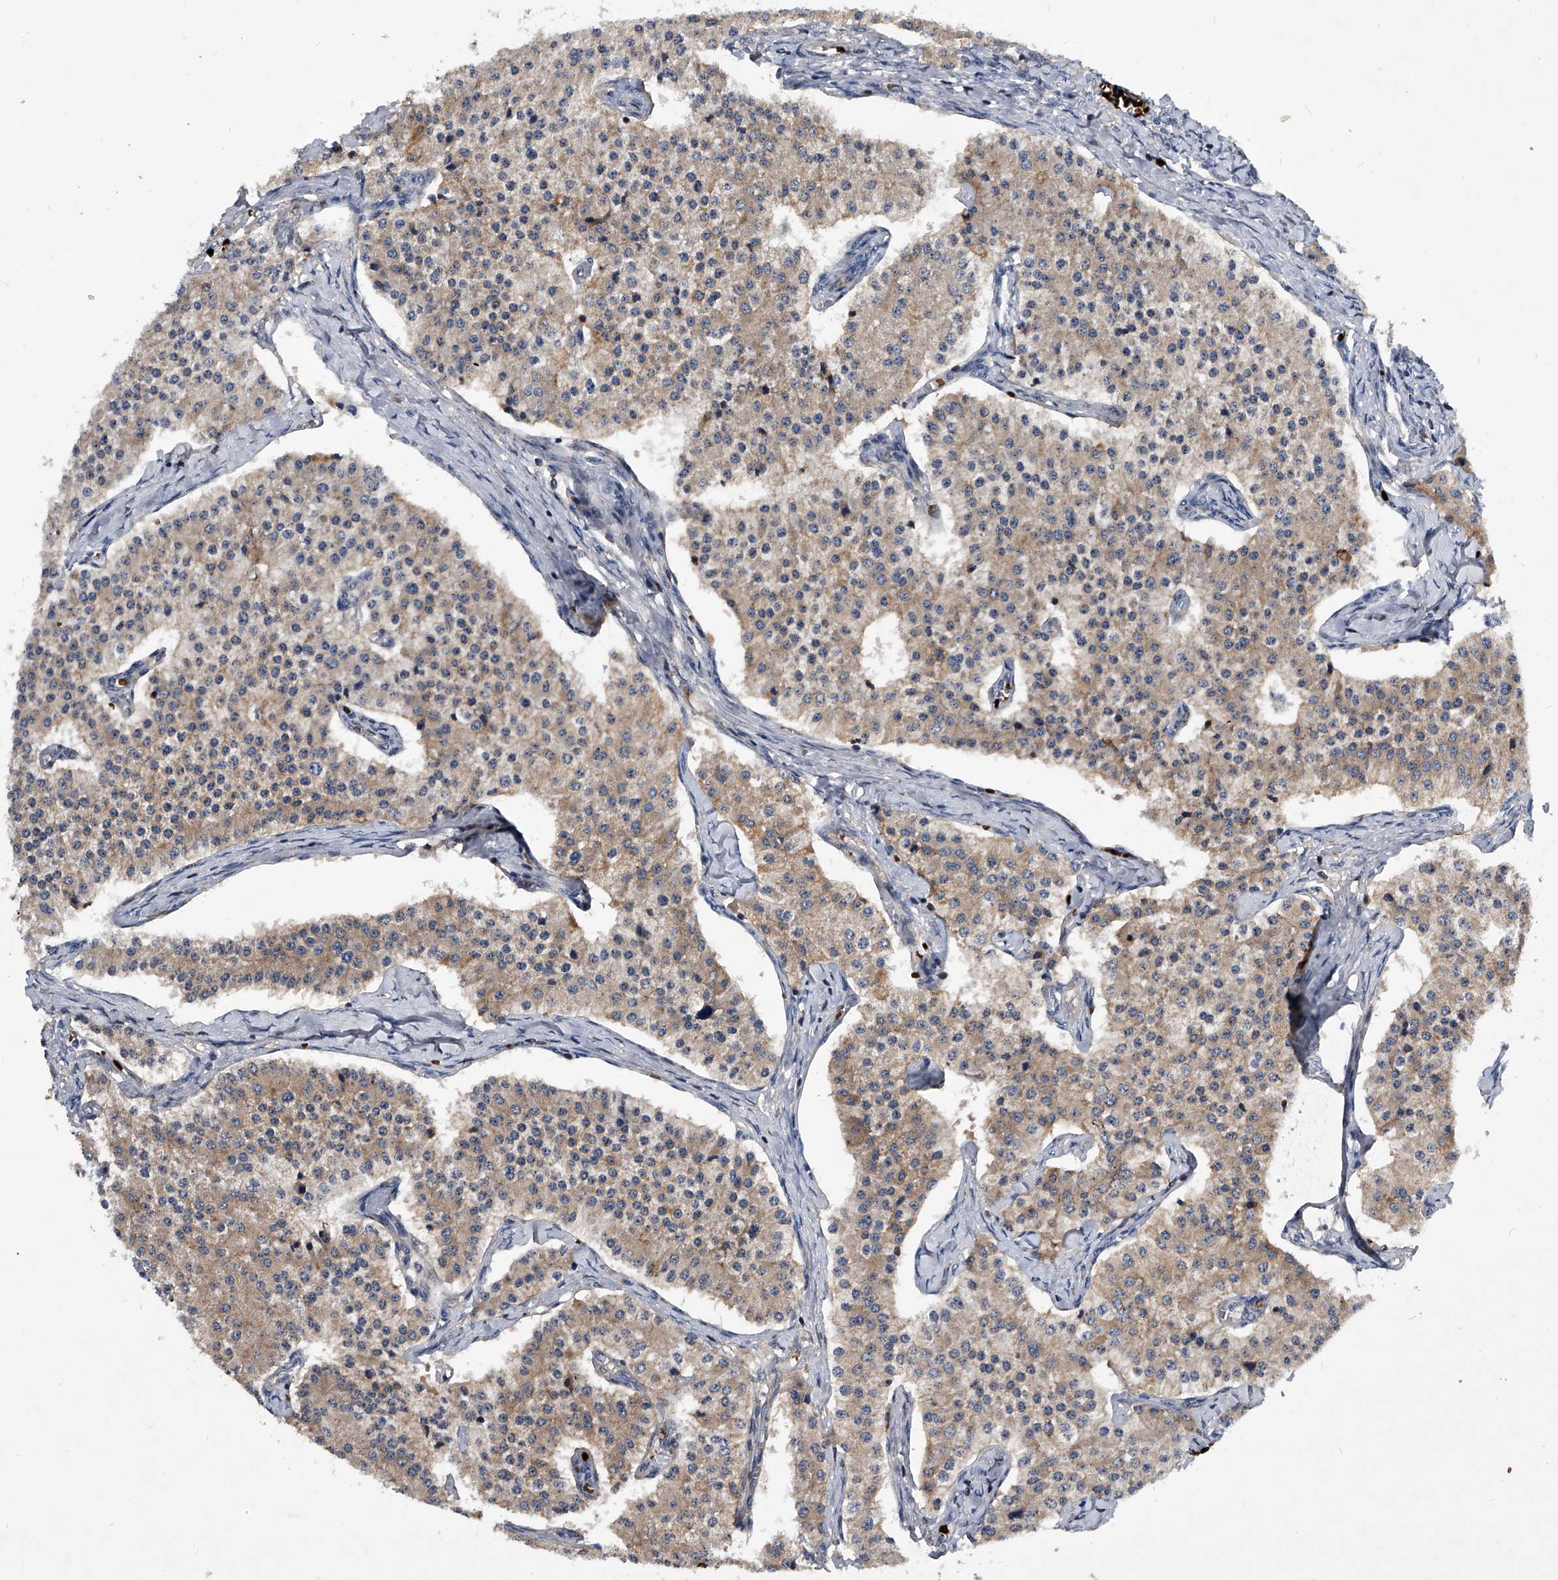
{"staining": {"intensity": "weak", "quantity": "25%-75%", "location": "cytoplasmic/membranous"}, "tissue": "carcinoid", "cell_type": "Tumor cells", "image_type": "cancer", "snomed": [{"axis": "morphology", "description": "Carcinoid, malignant, NOS"}, {"axis": "topography", "description": "Colon"}], "caption": "A brown stain shows weak cytoplasmic/membranous staining of a protein in malignant carcinoid tumor cells.", "gene": "ZNF30", "patient": {"sex": "female", "age": 52}}